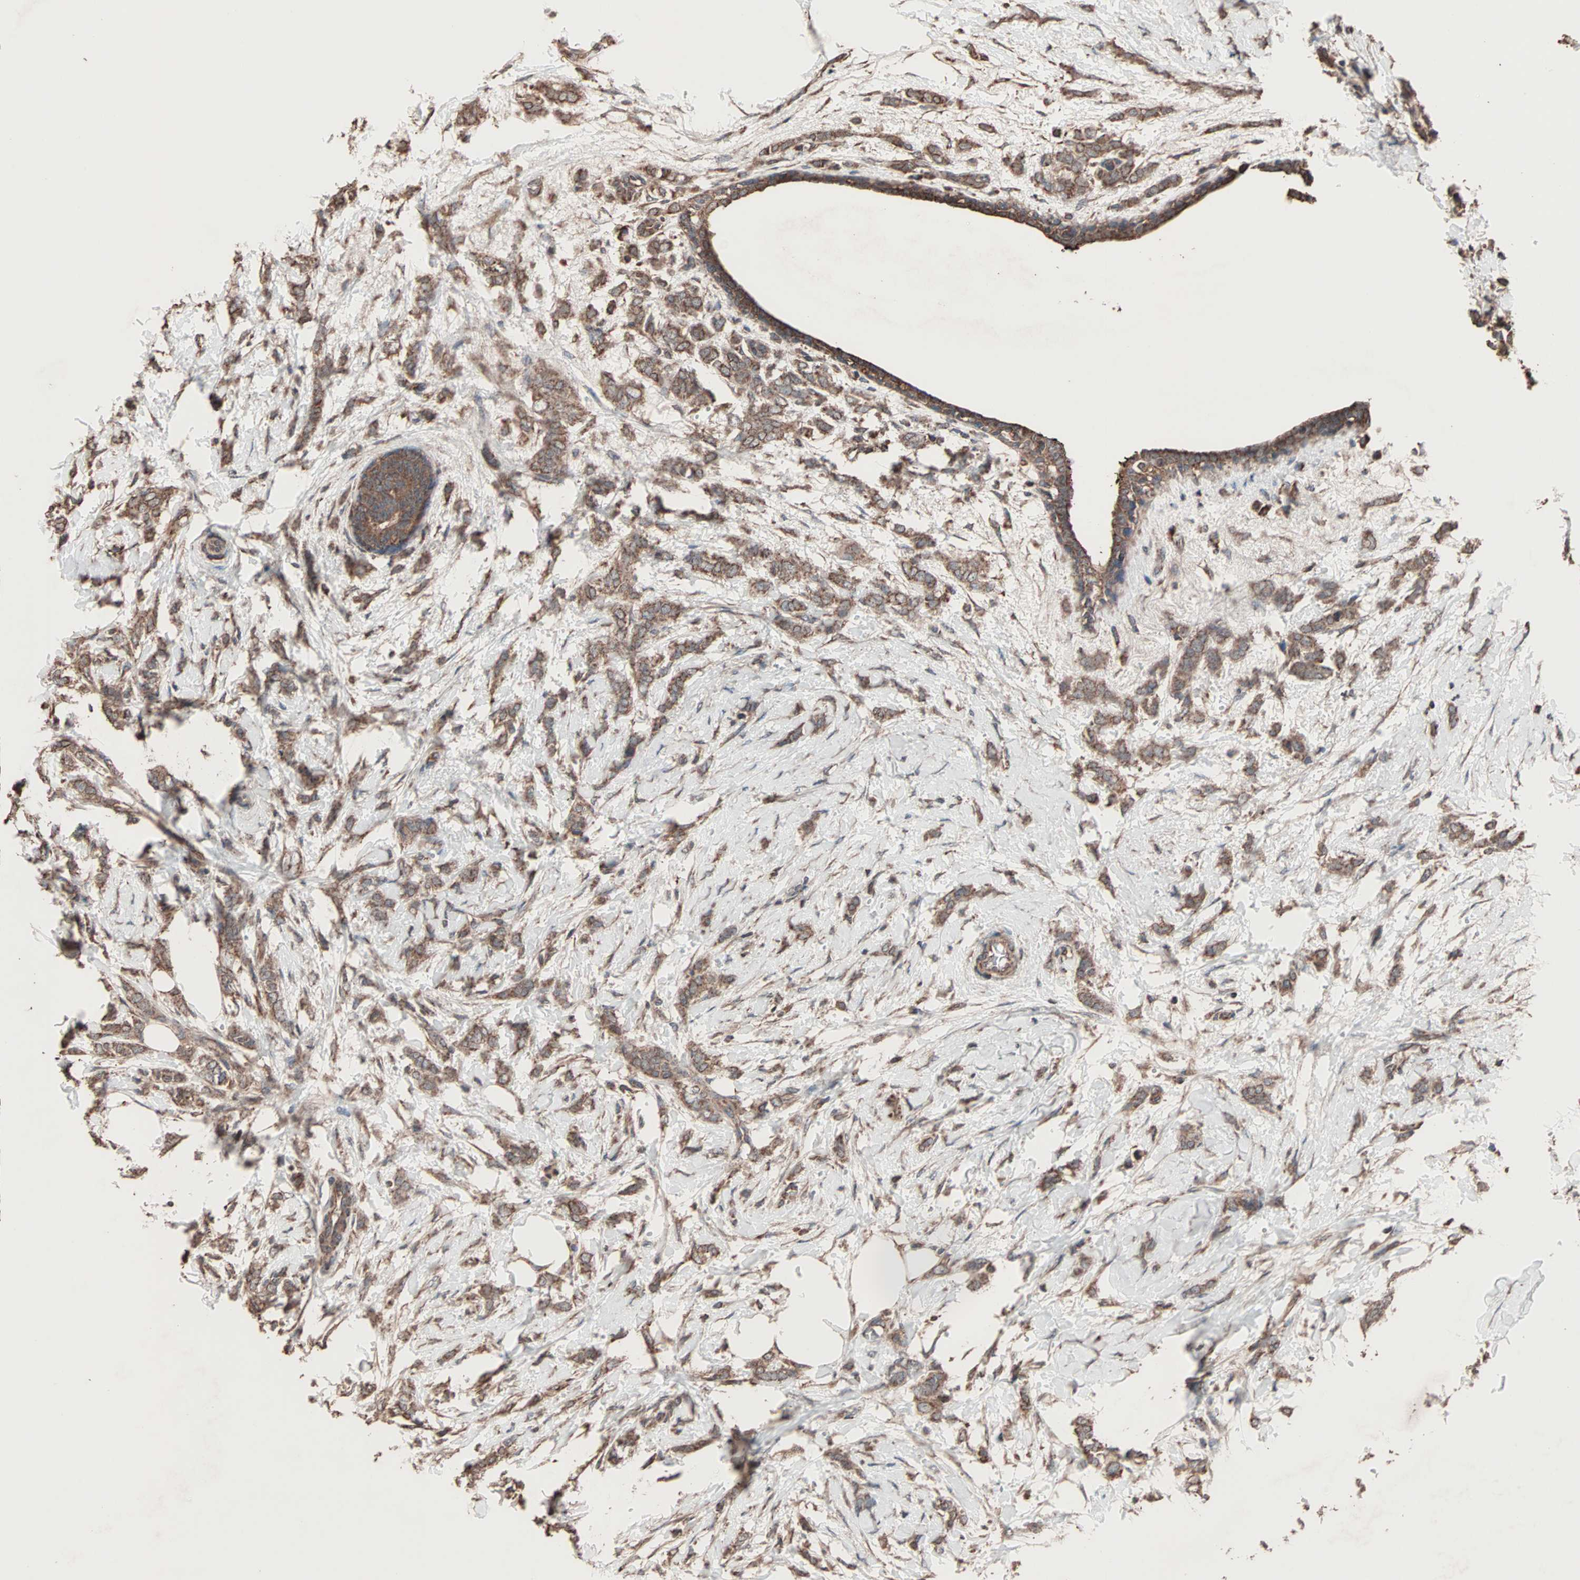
{"staining": {"intensity": "moderate", "quantity": ">75%", "location": "cytoplasmic/membranous"}, "tissue": "breast cancer", "cell_type": "Tumor cells", "image_type": "cancer", "snomed": [{"axis": "morphology", "description": "Lobular carcinoma, in situ"}, {"axis": "morphology", "description": "Lobular carcinoma"}, {"axis": "topography", "description": "Breast"}], "caption": "Approximately >75% of tumor cells in human breast lobular carcinoma in situ show moderate cytoplasmic/membranous protein staining as visualized by brown immunohistochemical staining.", "gene": "MRPL2", "patient": {"sex": "female", "age": 41}}